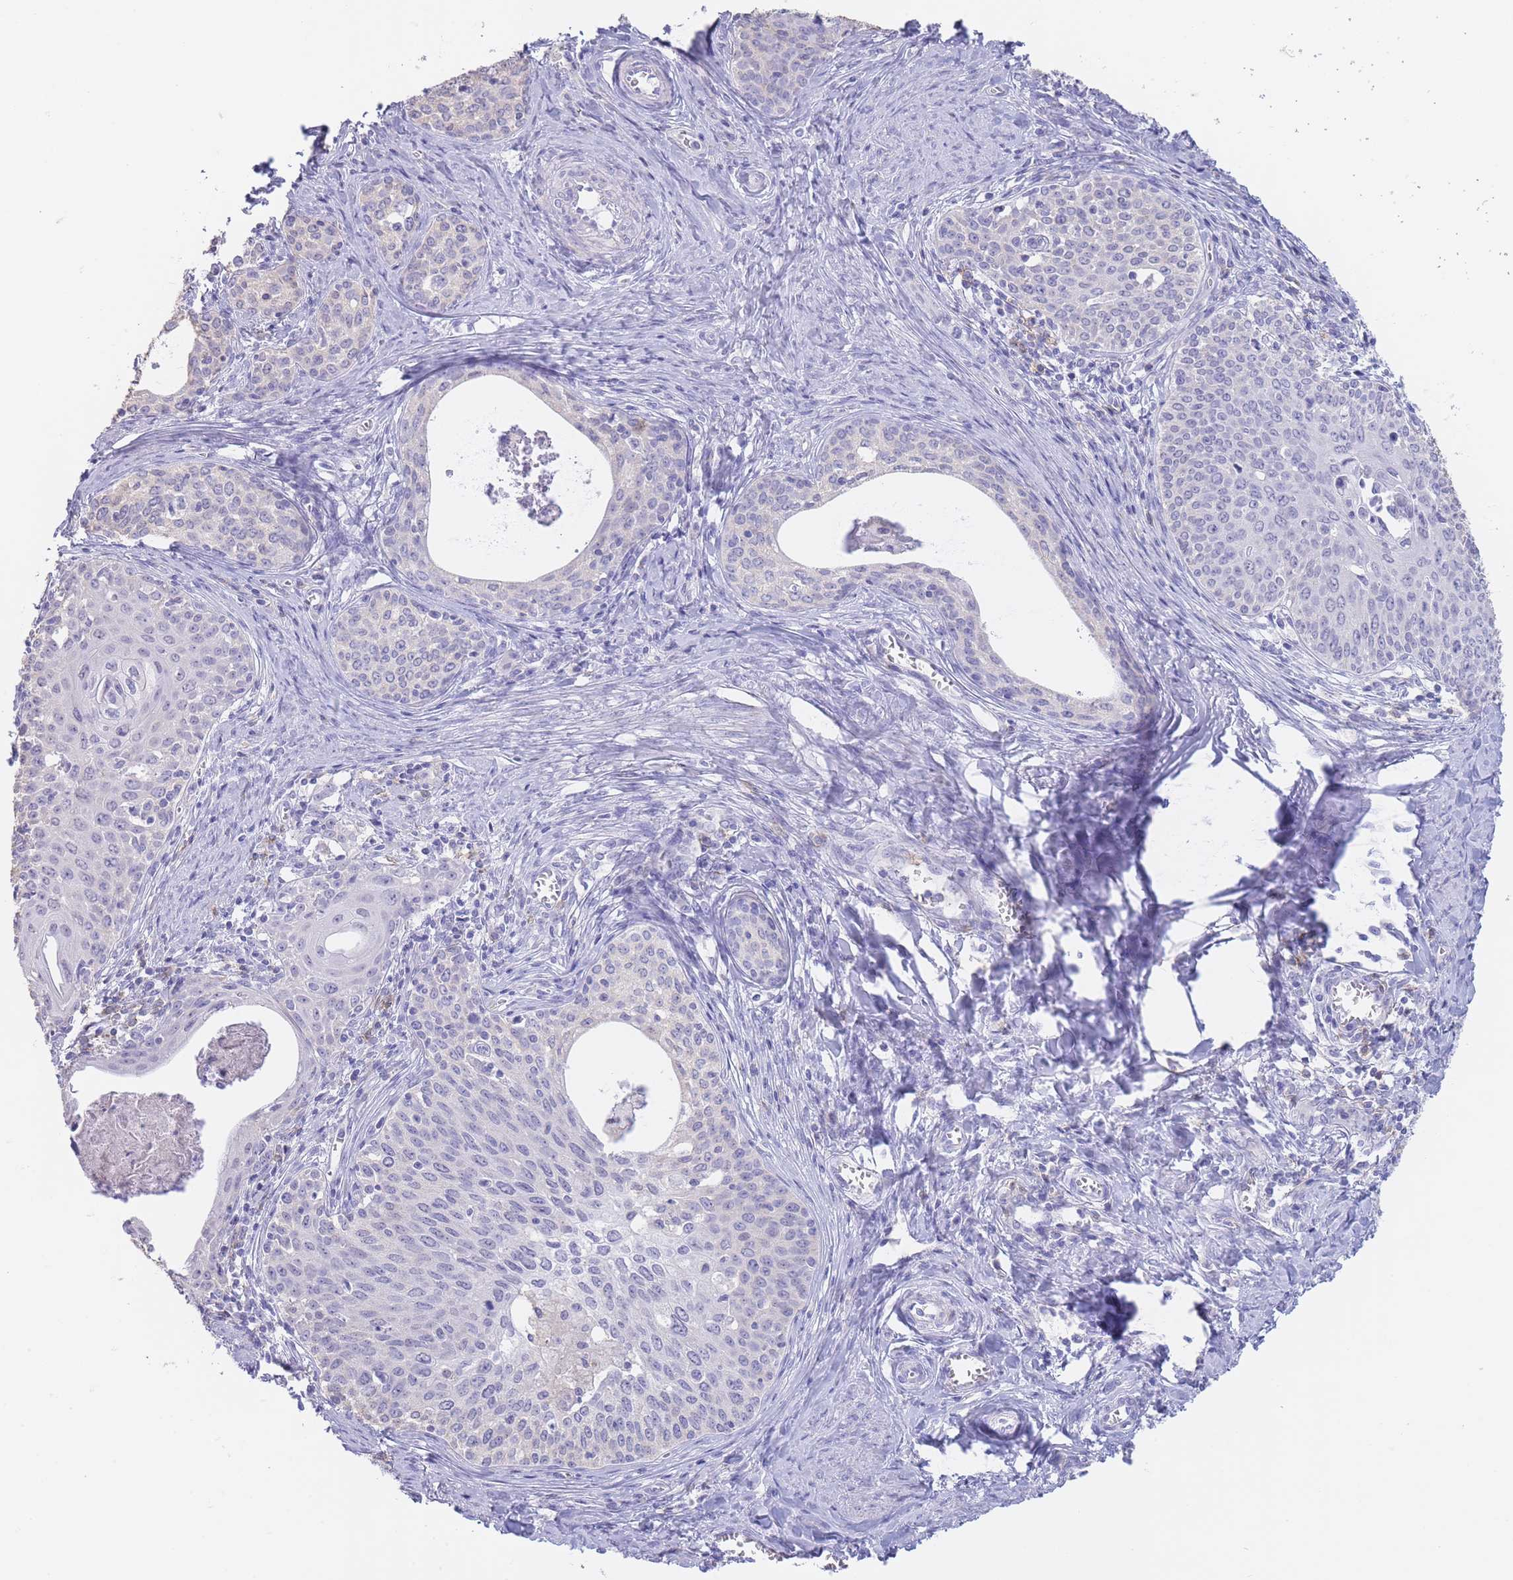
{"staining": {"intensity": "negative", "quantity": "none", "location": "none"}, "tissue": "cervical cancer", "cell_type": "Tumor cells", "image_type": "cancer", "snomed": [{"axis": "morphology", "description": "Squamous cell carcinoma, NOS"}, {"axis": "morphology", "description": "Adenocarcinoma, NOS"}, {"axis": "topography", "description": "Cervix"}], "caption": "An immunohistochemistry histopathology image of squamous cell carcinoma (cervical) is shown. There is no staining in tumor cells of squamous cell carcinoma (cervical). The staining is performed using DAB brown chromogen with nuclei counter-stained in using hematoxylin.", "gene": "CD37", "patient": {"sex": "female", "age": 52}}